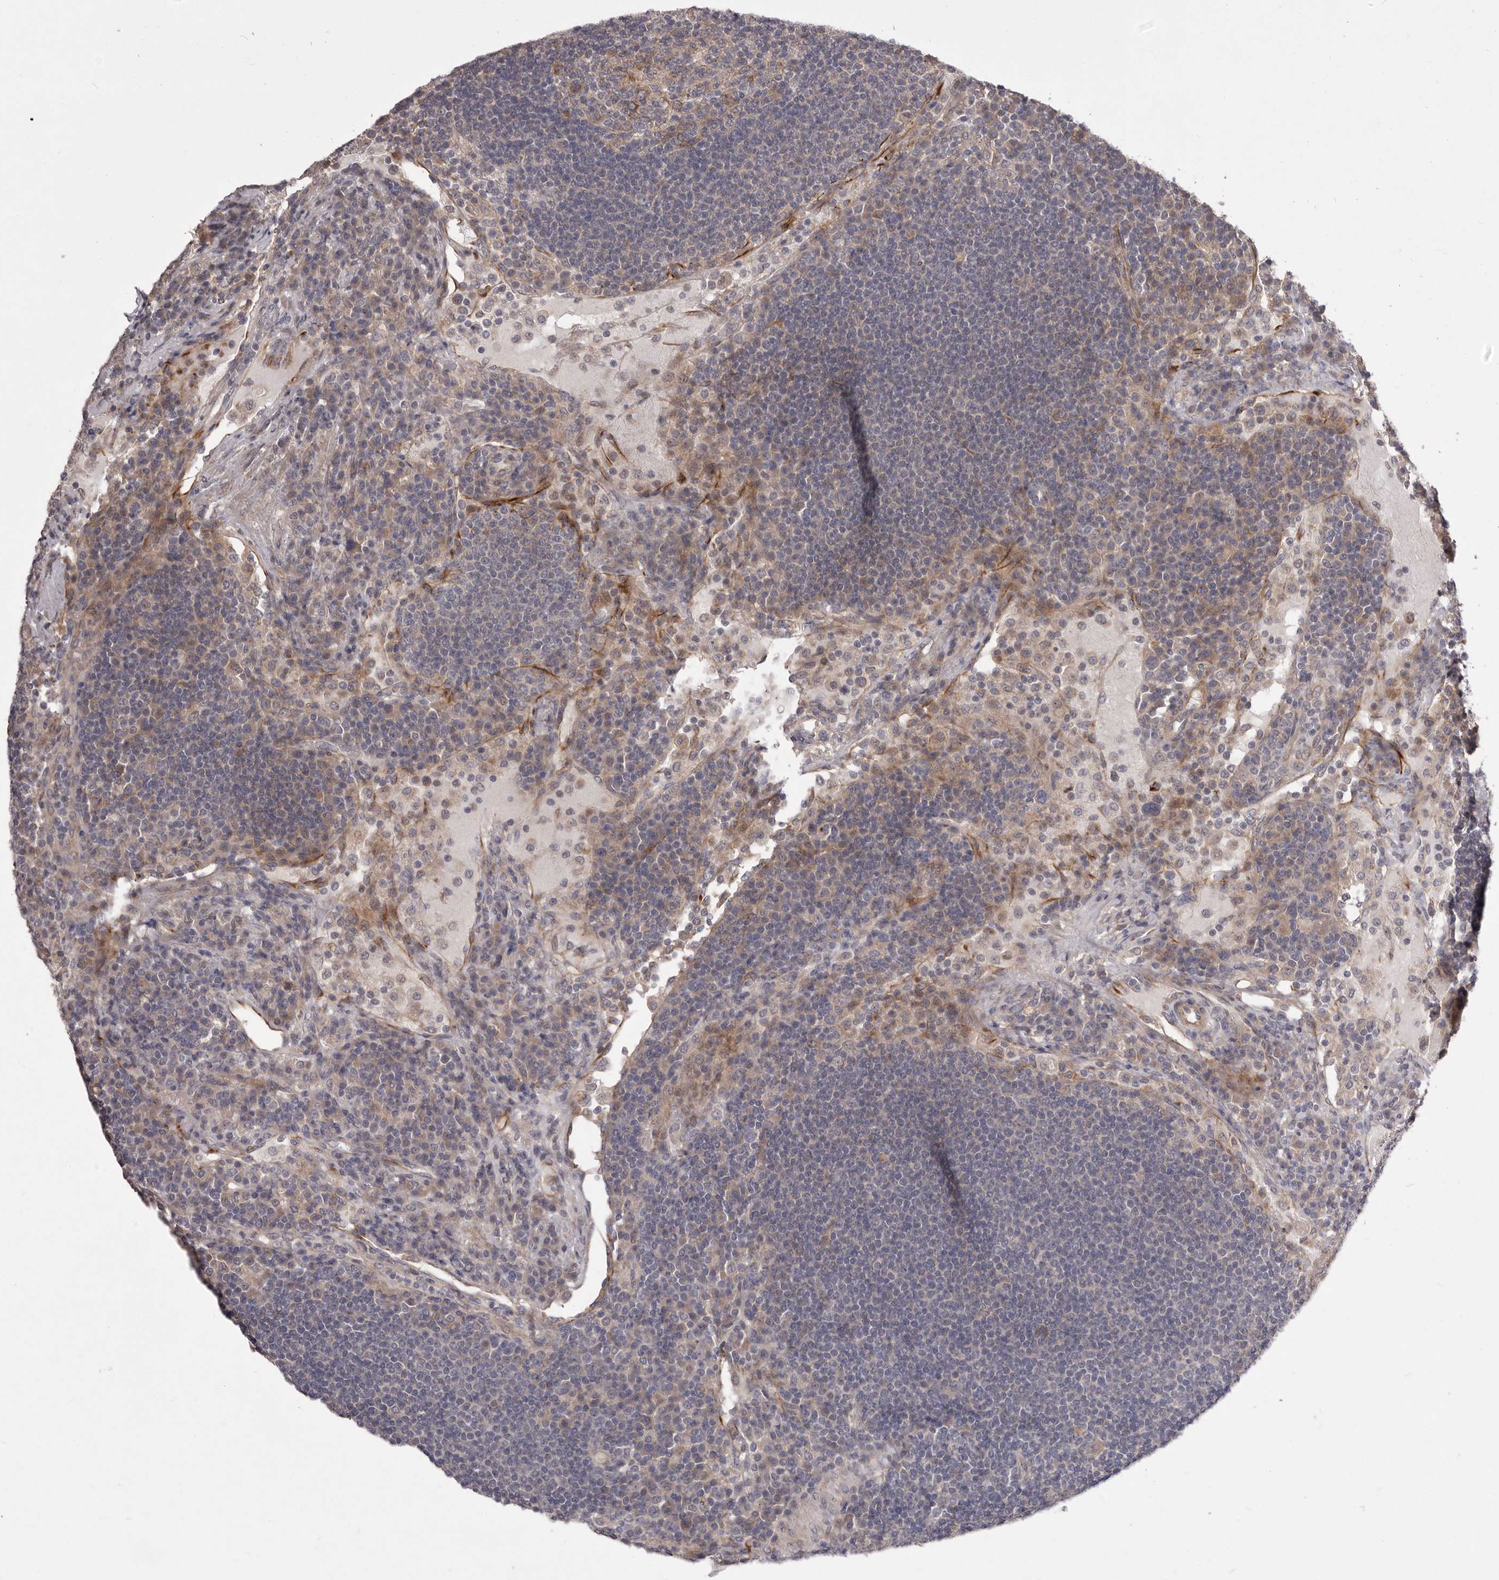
{"staining": {"intensity": "weak", "quantity": "<25%", "location": "cytoplasmic/membranous"}, "tissue": "lymph node", "cell_type": "Germinal center cells", "image_type": "normal", "snomed": [{"axis": "morphology", "description": "Normal tissue, NOS"}, {"axis": "topography", "description": "Lymph node"}], "caption": "A histopathology image of lymph node stained for a protein demonstrates no brown staining in germinal center cells. (DAB (3,3'-diaminobenzidine) immunohistochemistry, high magnification).", "gene": "PNRC1", "patient": {"sex": "female", "age": 53}}